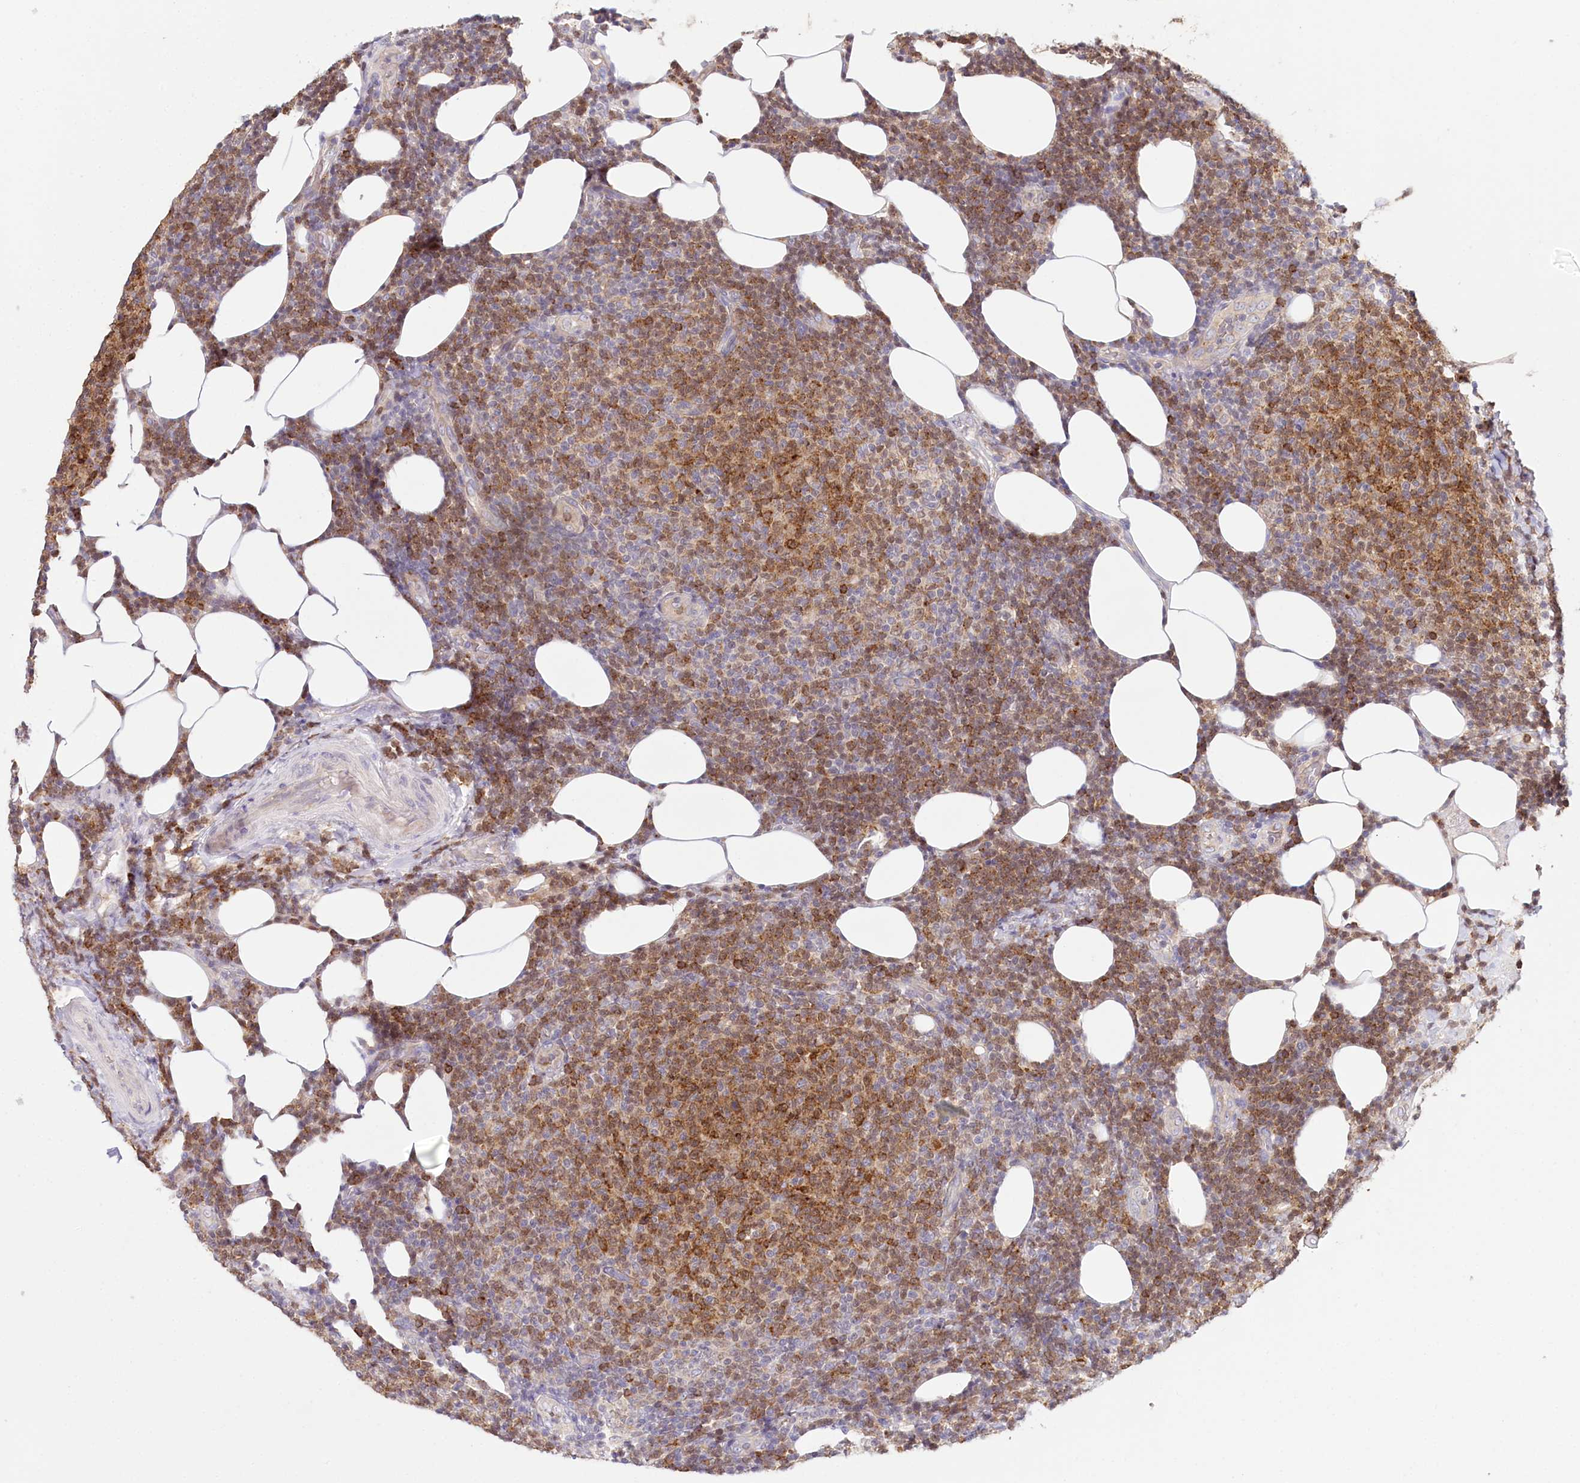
{"staining": {"intensity": "moderate", "quantity": "25%-75%", "location": "cytoplasmic/membranous,nuclear"}, "tissue": "lymphoma", "cell_type": "Tumor cells", "image_type": "cancer", "snomed": [{"axis": "morphology", "description": "Malignant lymphoma, non-Hodgkin's type, Low grade"}, {"axis": "topography", "description": "Lymph node"}], "caption": "Immunohistochemistry of human malignant lymphoma, non-Hodgkin's type (low-grade) reveals medium levels of moderate cytoplasmic/membranous and nuclear positivity in about 25%-75% of tumor cells.", "gene": "DAPK1", "patient": {"sex": "male", "age": 66}}